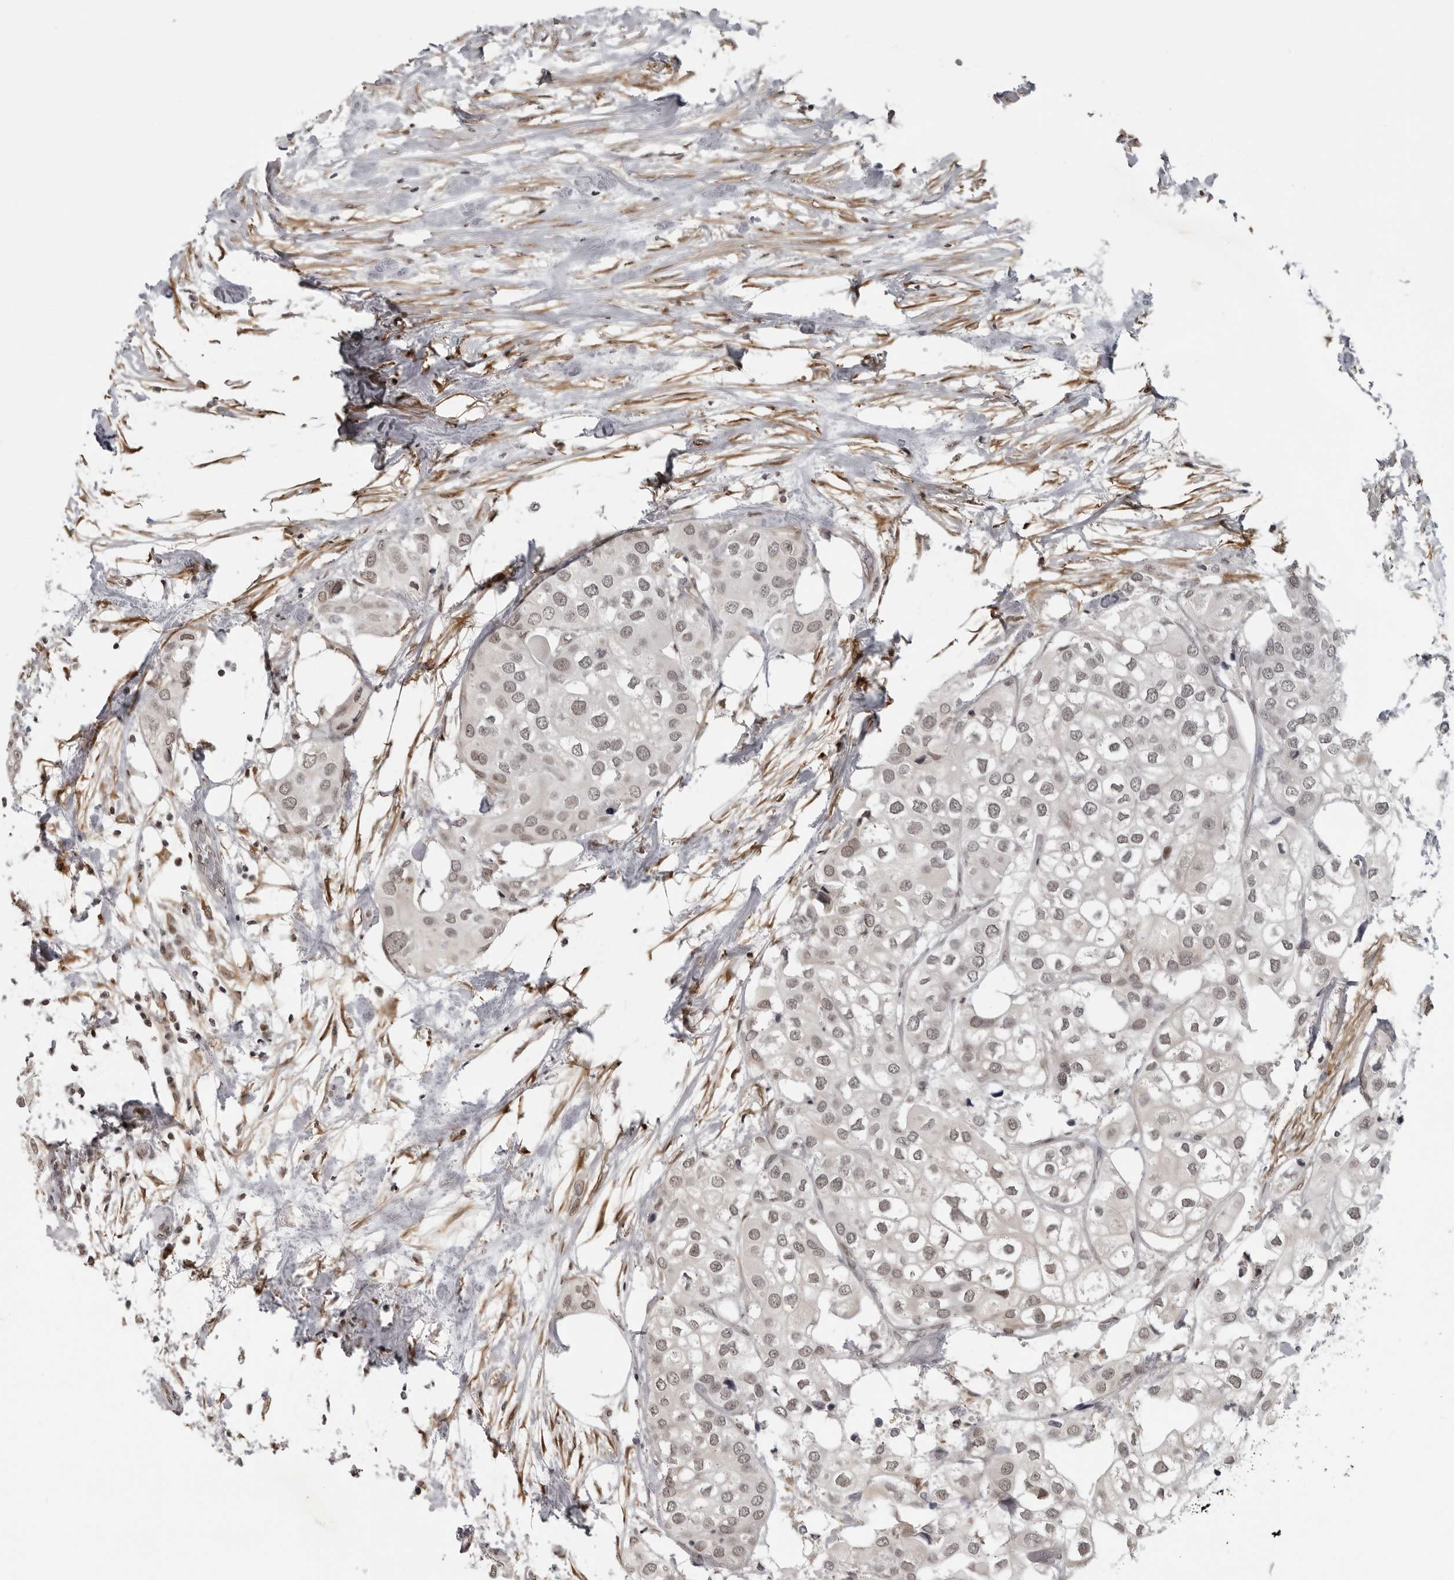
{"staining": {"intensity": "weak", "quantity": ">75%", "location": "nuclear"}, "tissue": "urothelial cancer", "cell_type": "Tumor cells", "image_type": "cancer", "snomed": [{"axis": "morphology", "description": "Urothelial carcinoma, High grade"}, {"axis": "topography", "description": "Urinary bladder"}], "caption": "Immunohistochemistry (DAB (3,3'-diaminobenzidine)) staining of human urothelial cancer exhibits weak nuclear protein staining in about >75% of tumor cells.", "gene": "MAF", "patient": {"sex": "male", "age": 64}}